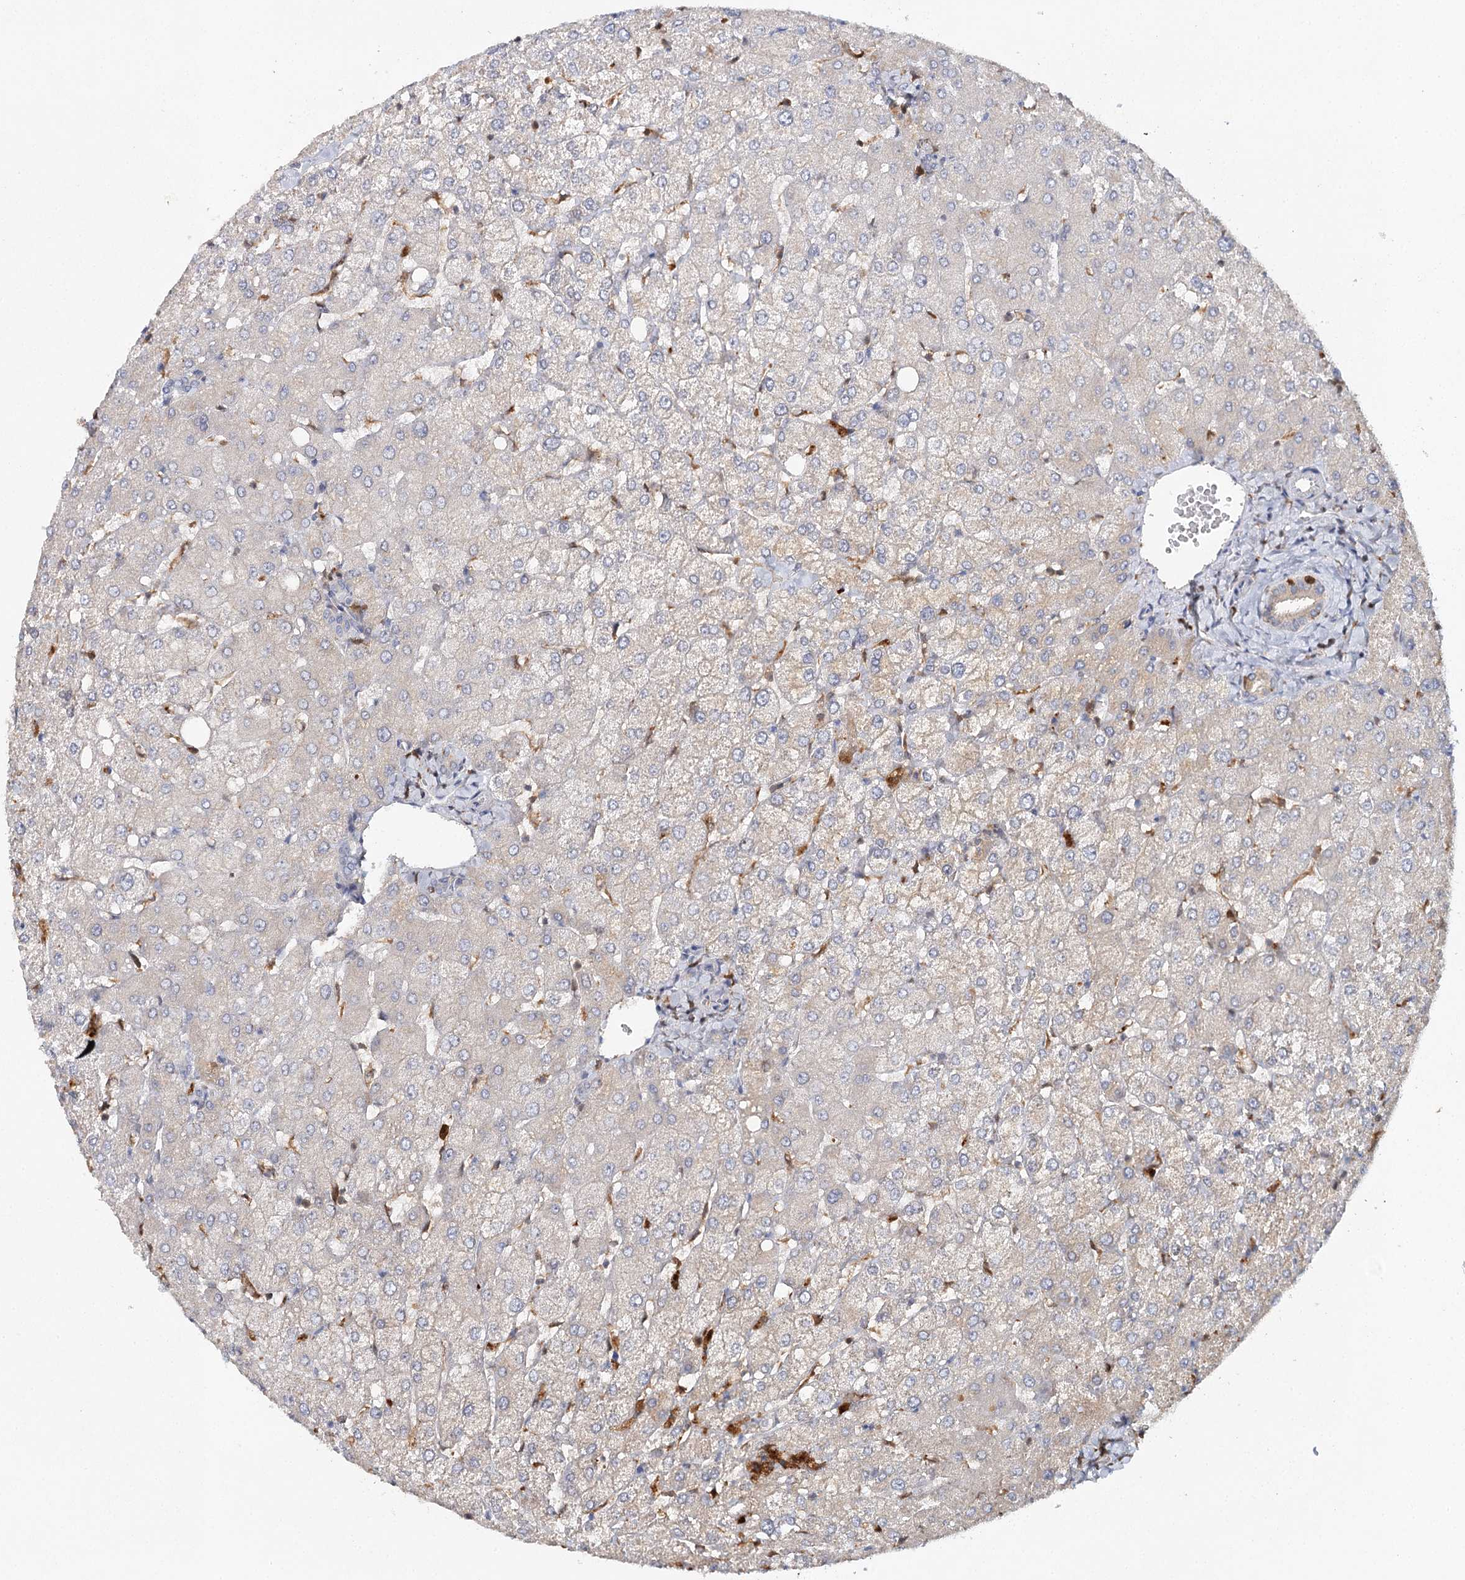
{"staining": {"intensity": "weak", "quantity": "25%-75%", "location": "cytoplasmic/membranous"}, "tissue": "liver", "cell_type": "Cholangiocytes", "image_type": "normal", "snomed": [{"axis": "morphology", "description": "Normal tissue, NOS"}, {"axis": "topography", "description": "Liver"}], "caption": "Human liver stained with a brown dye displays weak cytoplasmic/membranous positive expression in about 25%-75% of cholangiocytes.", "gene": "SLC41A2", "patient": {"sex": "female", "age": 54}}